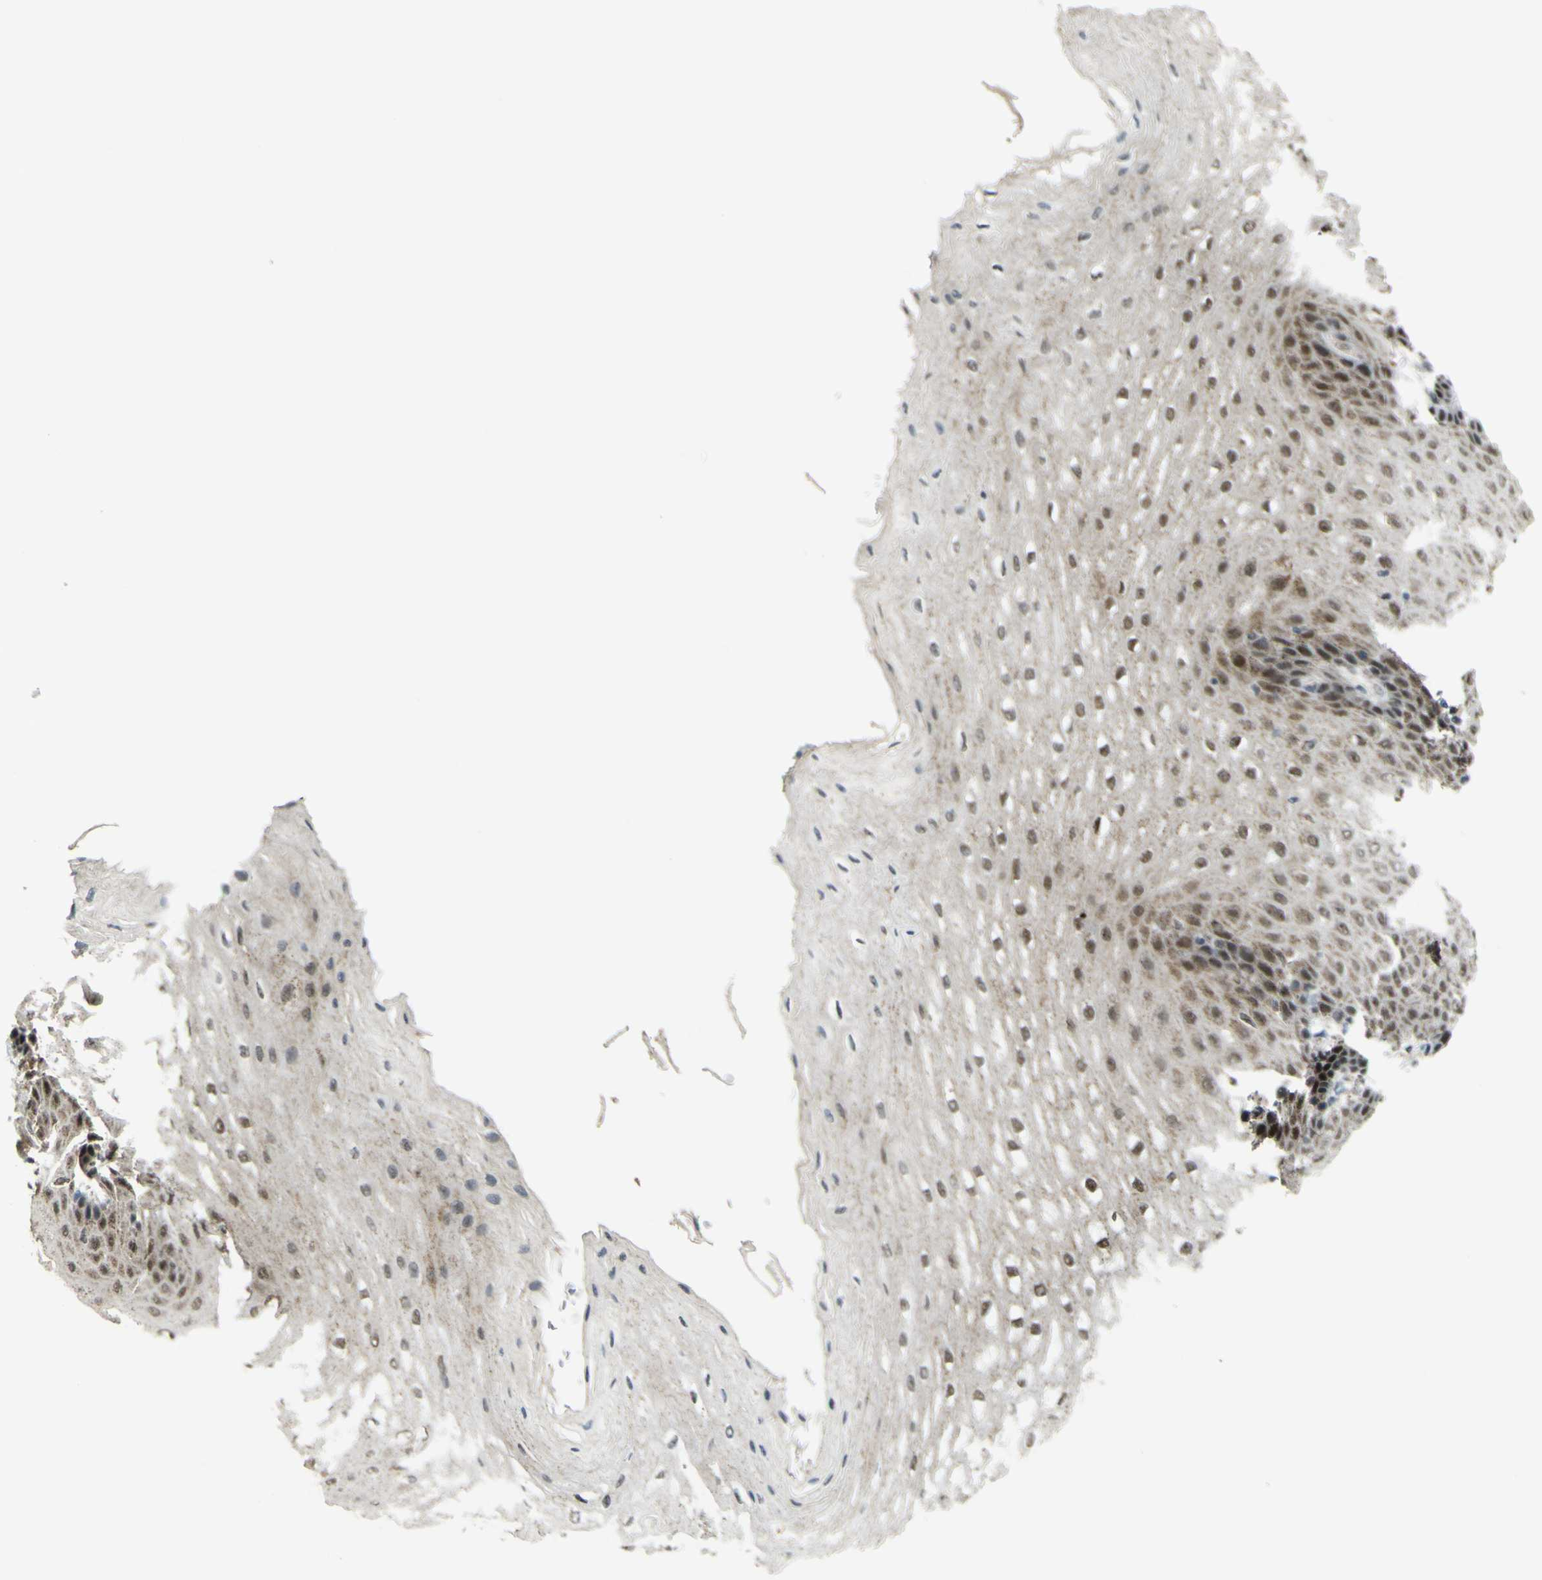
{"staining": {"intensity": "moderate", "quantity": ">75%", "location": "cytoplasmic/membranous,nuclear"}, "tissue": "esophagus", "cell_type": "Squamous epithelial cells", "image_type": "normal", "snomed": [{"axis": "morphology", "description": "Normal tissue, NOS"}, {"axis": "topography", "description": "Esophagus"}], "caption": "A brown stain highlights moderate cytoplasmic/membranous,nuclear staining of a protein in squamous epithelial cells of normal esophagus. (IHC, brightfield microscopy, high magnification).", "gene": "ACBD5", "patient": {"sex": "male", "age": 54}}